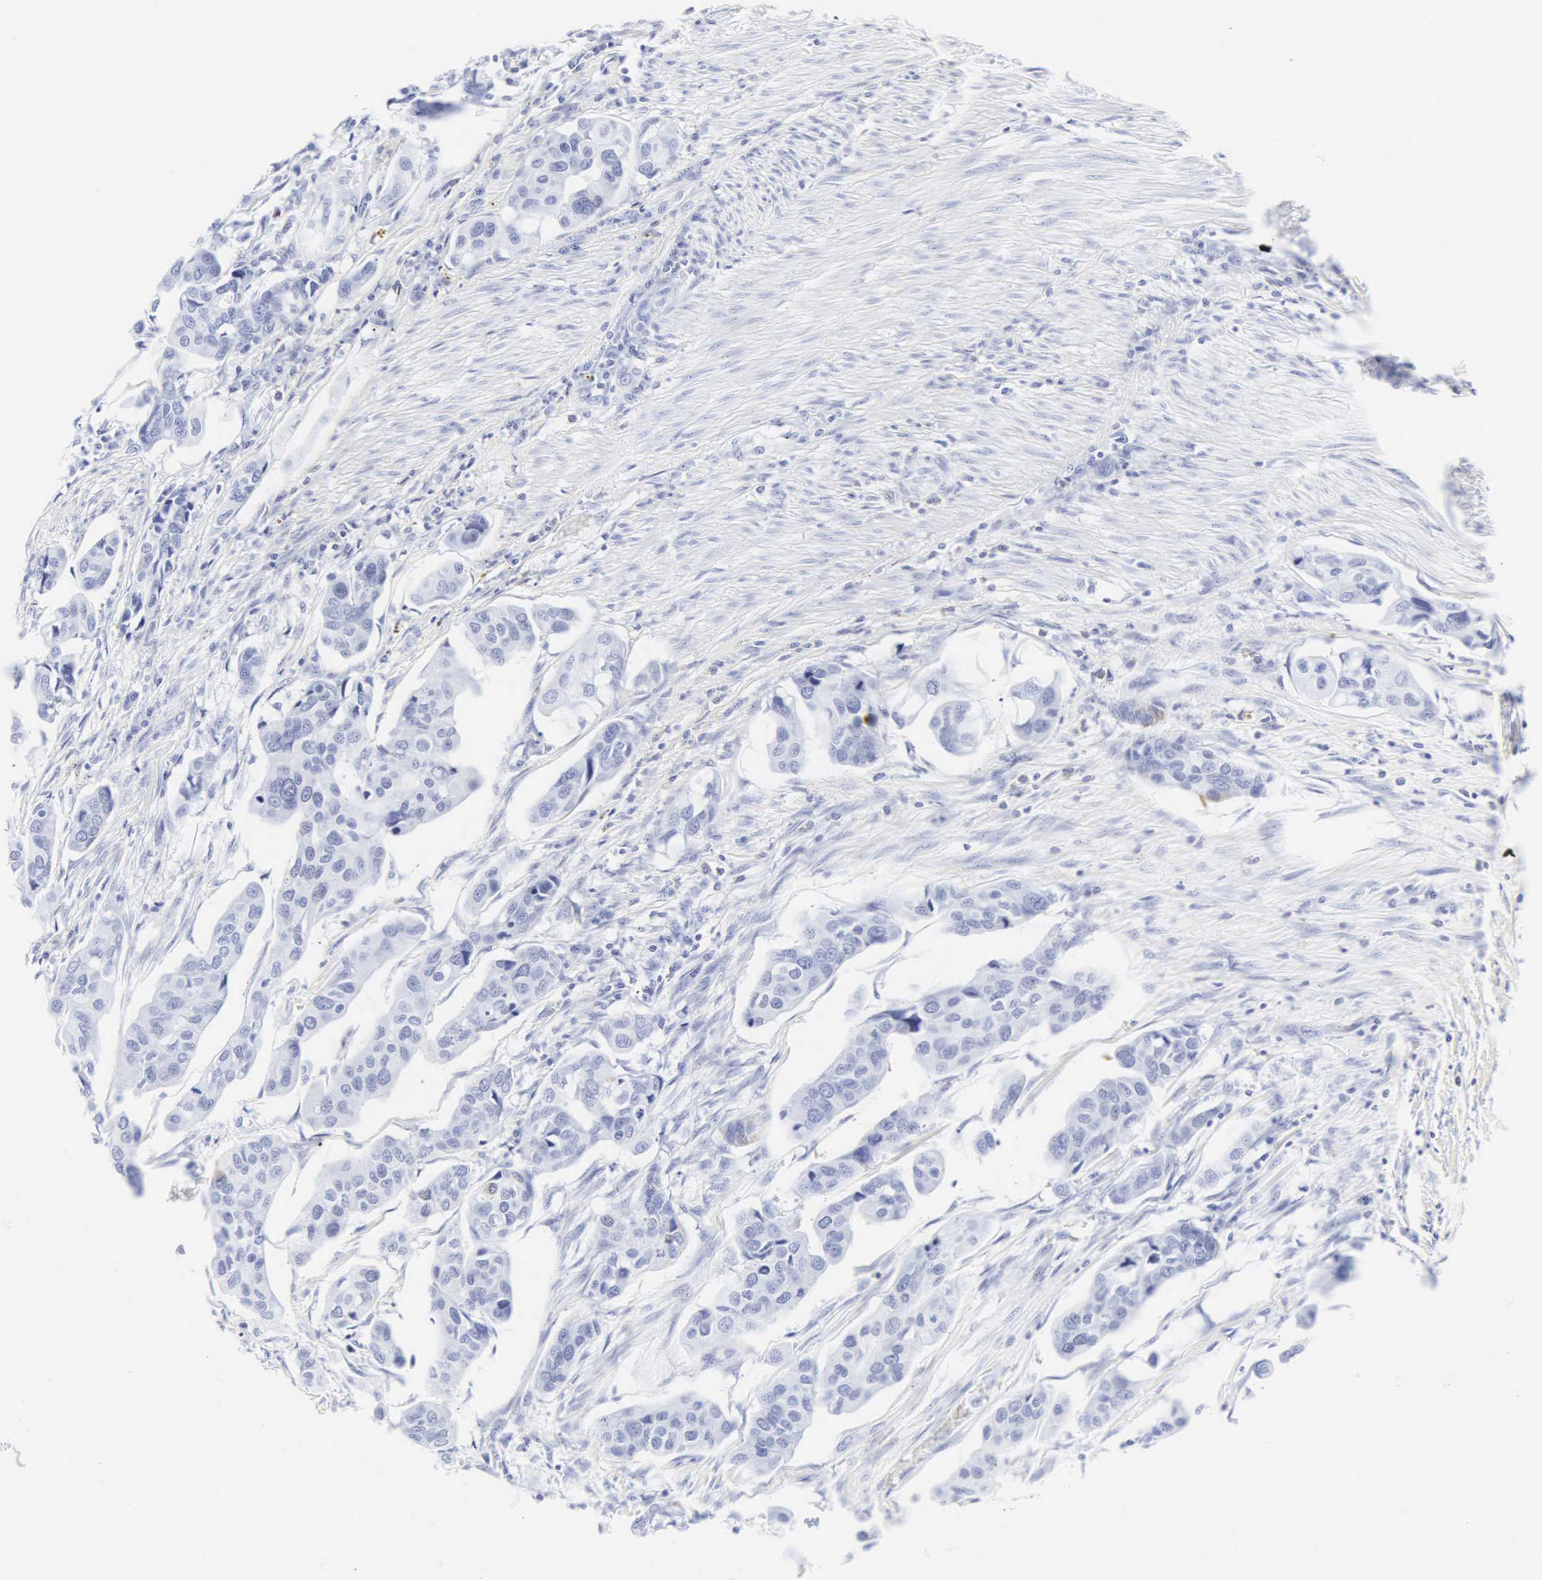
{"staining": {"intensity": "negative", "quantity": "none", "location": "none"}, "tissue": "urothelial cancer", "cell_type": "Tumor cells", "image_type": "cancer", "snomed": [{"axis": "morphology", "description": "Adenocarcinoma, NOS"}, {"axis": "topography", "description": "Urinary bladder"}], "caption": "The image reveals no significant staining in tumor cells of urothelial cancer.", "gene": "CGB3", "patient": {"sex": "male", "age": 61}}